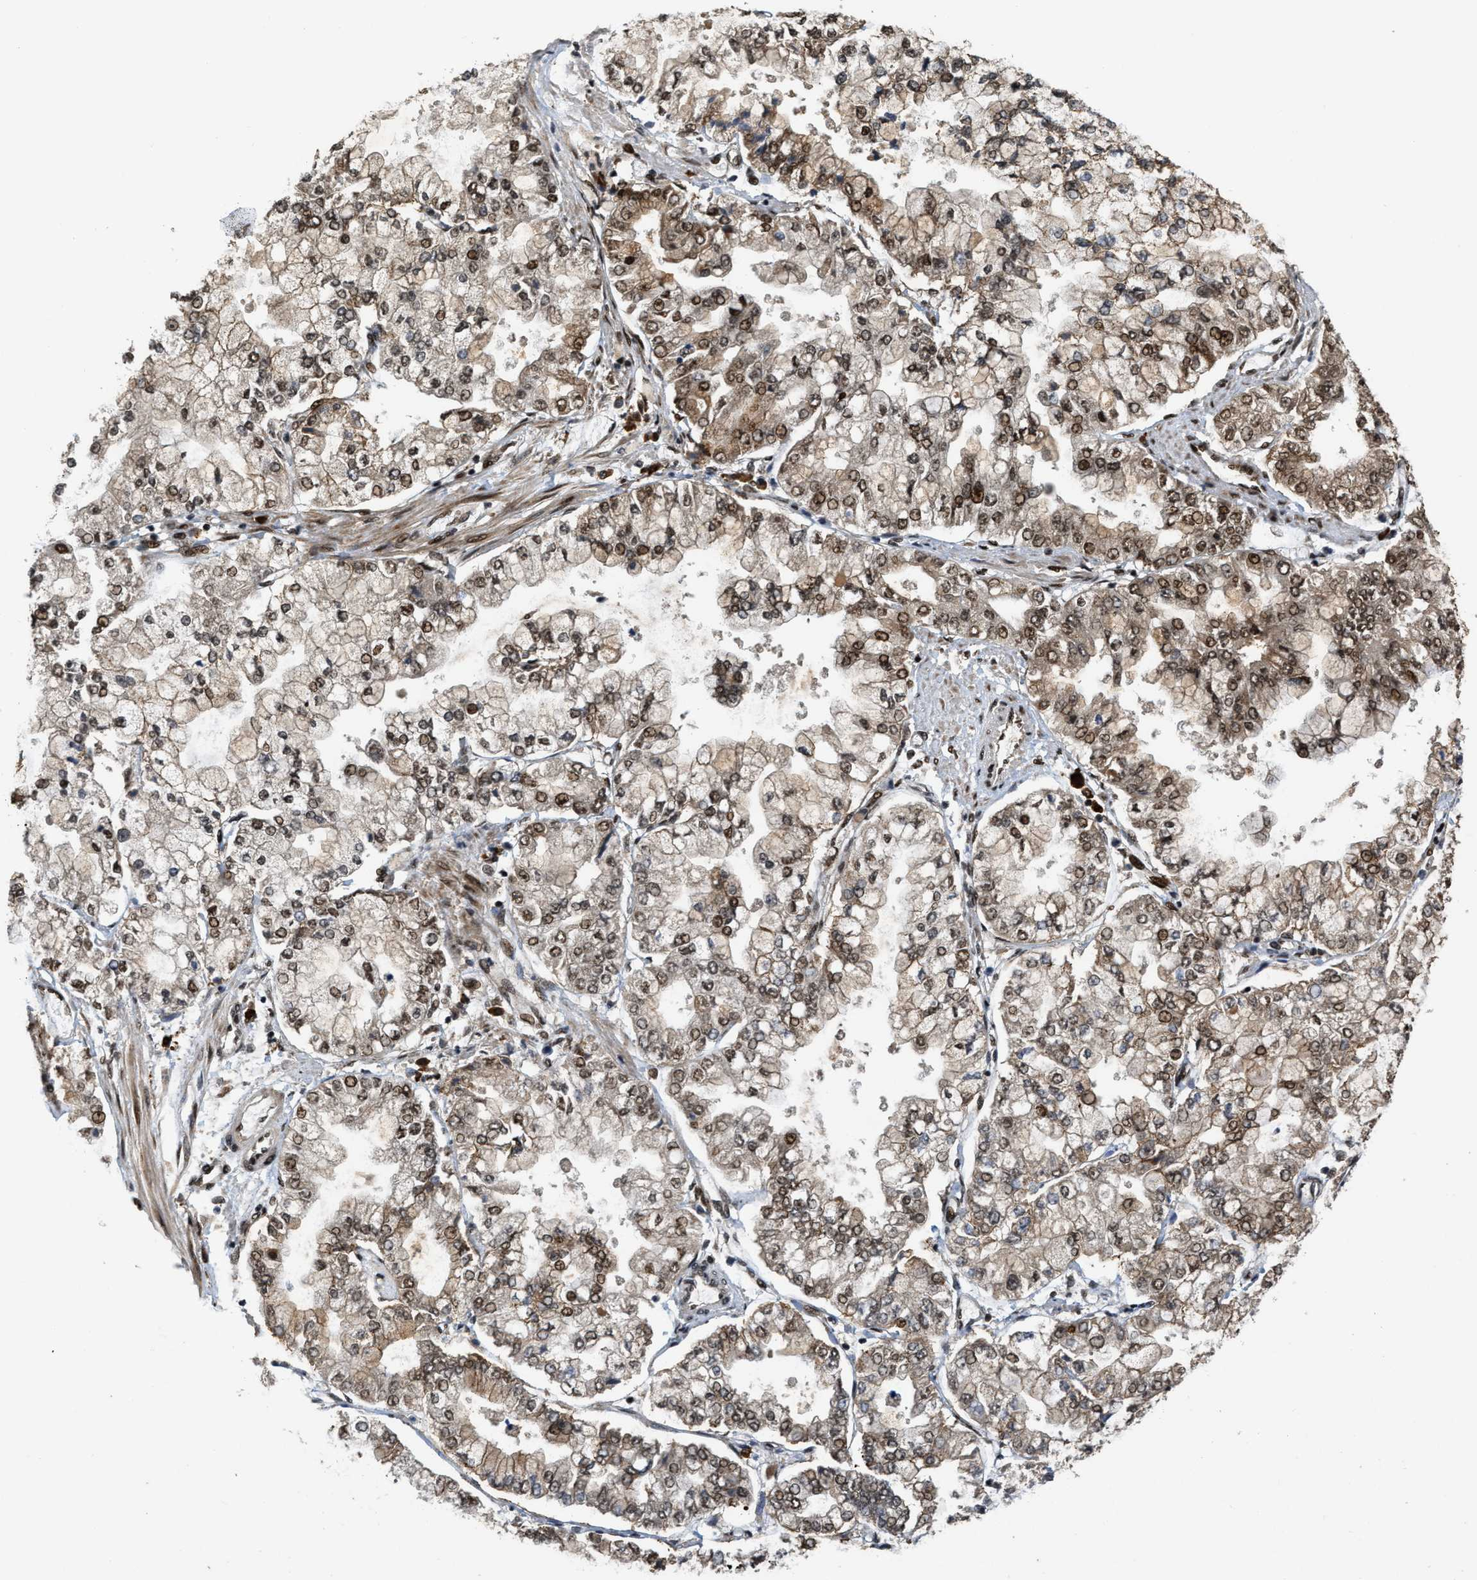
{"staining": {"intensity": "moderate", "quantity": ">75%", "location": "cytoplasmic/membranous,nuclear"}, "tissue": "stomach cancer", "cell_type": "Tumor cells", "image_type": "cancer", "snomed": [{"axis": "morphology", "description": "Adenocarcinoma, NOS"}, {"axis": "topography", "description": "Stomach"}], "caption": "Human stomach adenocarcinoma stained with a protein marker reveals moderate staining in tumor cells.", "gene": "SERTAD2", "patient": {"sex": "male", "age": 76}}